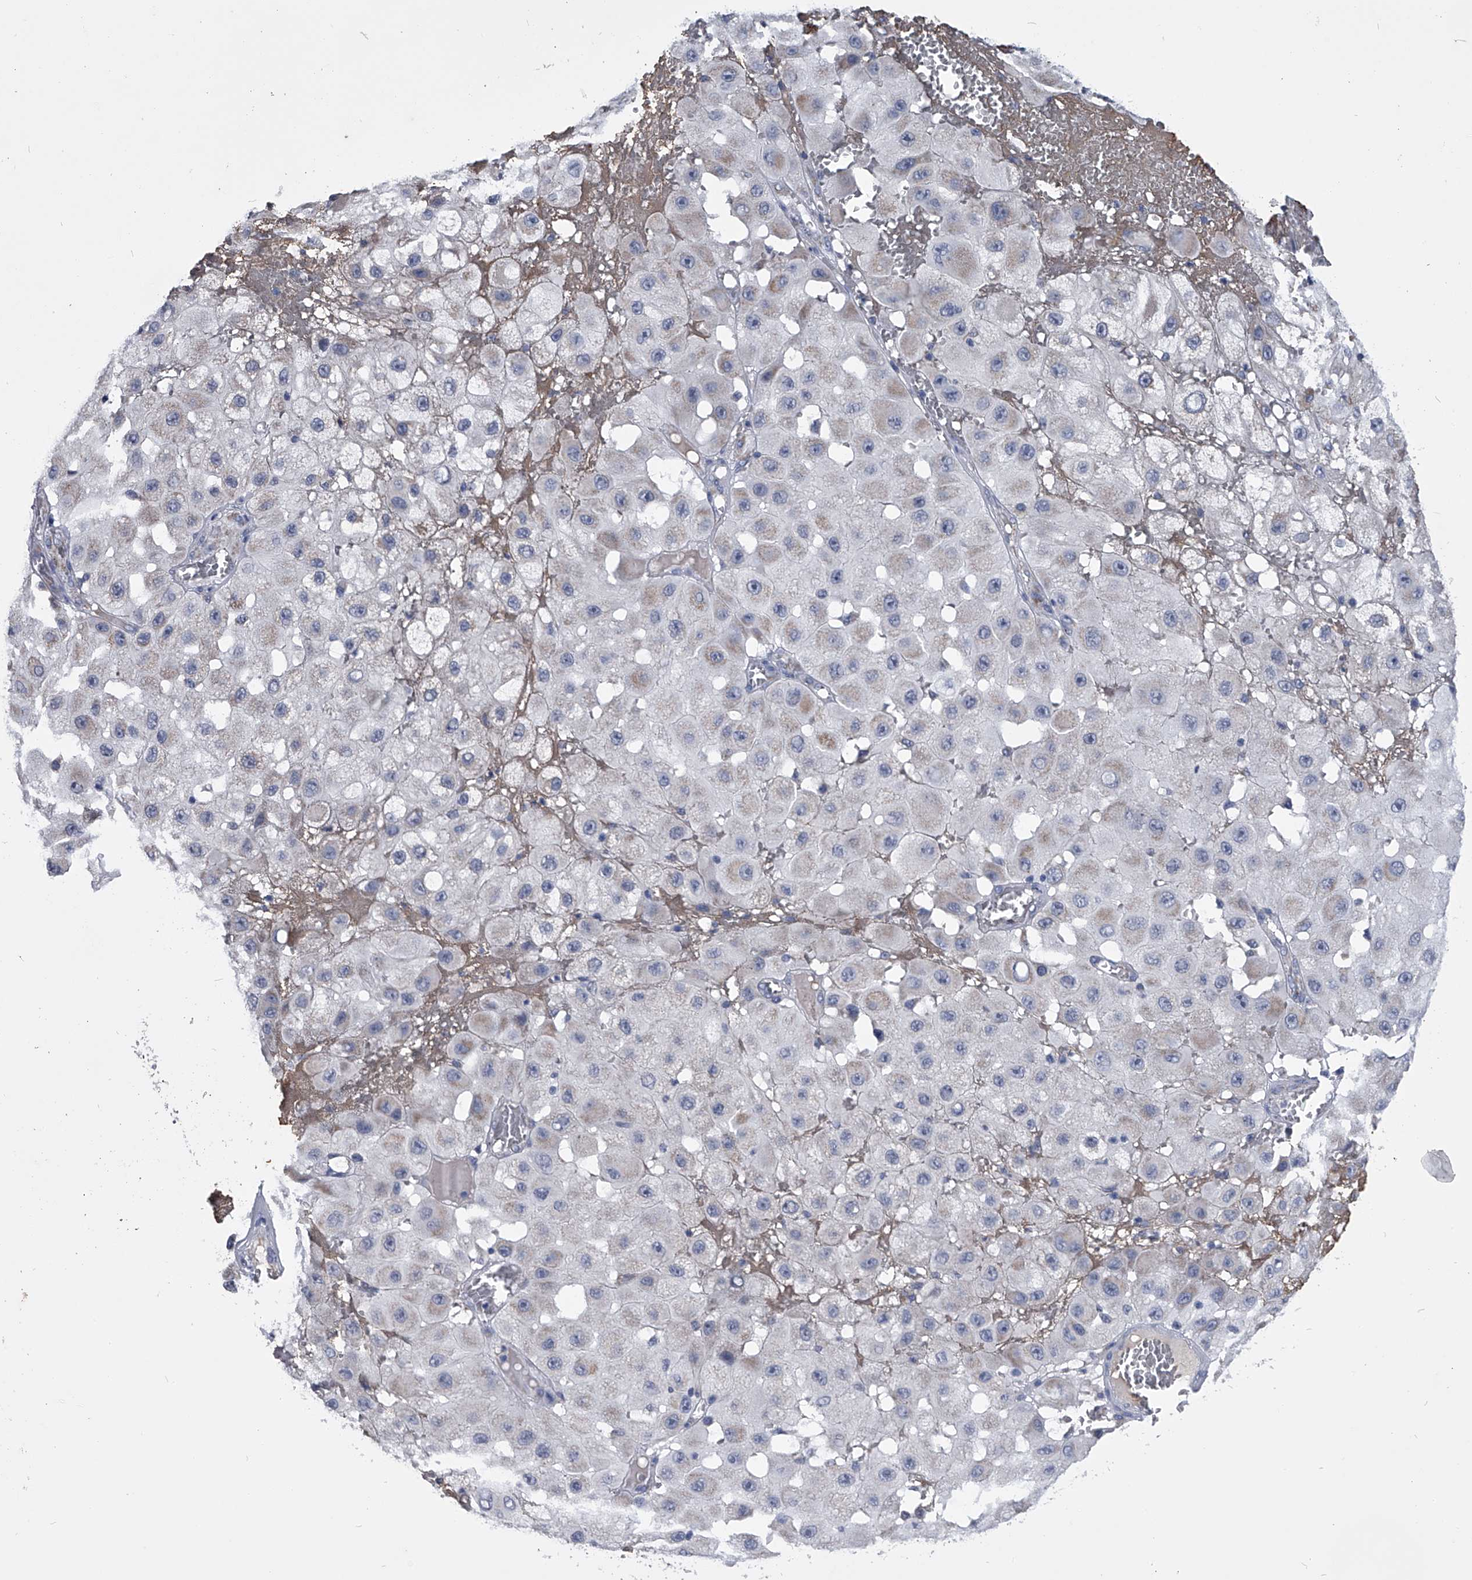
{"staining": {"intensity": "negative", "quantity": "none", "location": "none"}, "tissue": "melanoma", "cell_type": "Tumor cells", "image_type": "cancer", "snomed": [{"axis": "morphology", "description": "Malignant melanoma, NOS"}, {"axis": "topography", "description": "Skin"}], "caption": "IHC micrograph of neoplastic tissue: human melanoma stained with DAB (3,3'-diaminobenzidine) demonstrates no significant protein staining in tumor cells. The staining was performed using DAB to visualize the protein expression in brown, while the nuclei were stained in blue with hematoxylin (Magnification: 20x).", "gene": "OAT", "patient": {"sex": "female", "age": 81}}